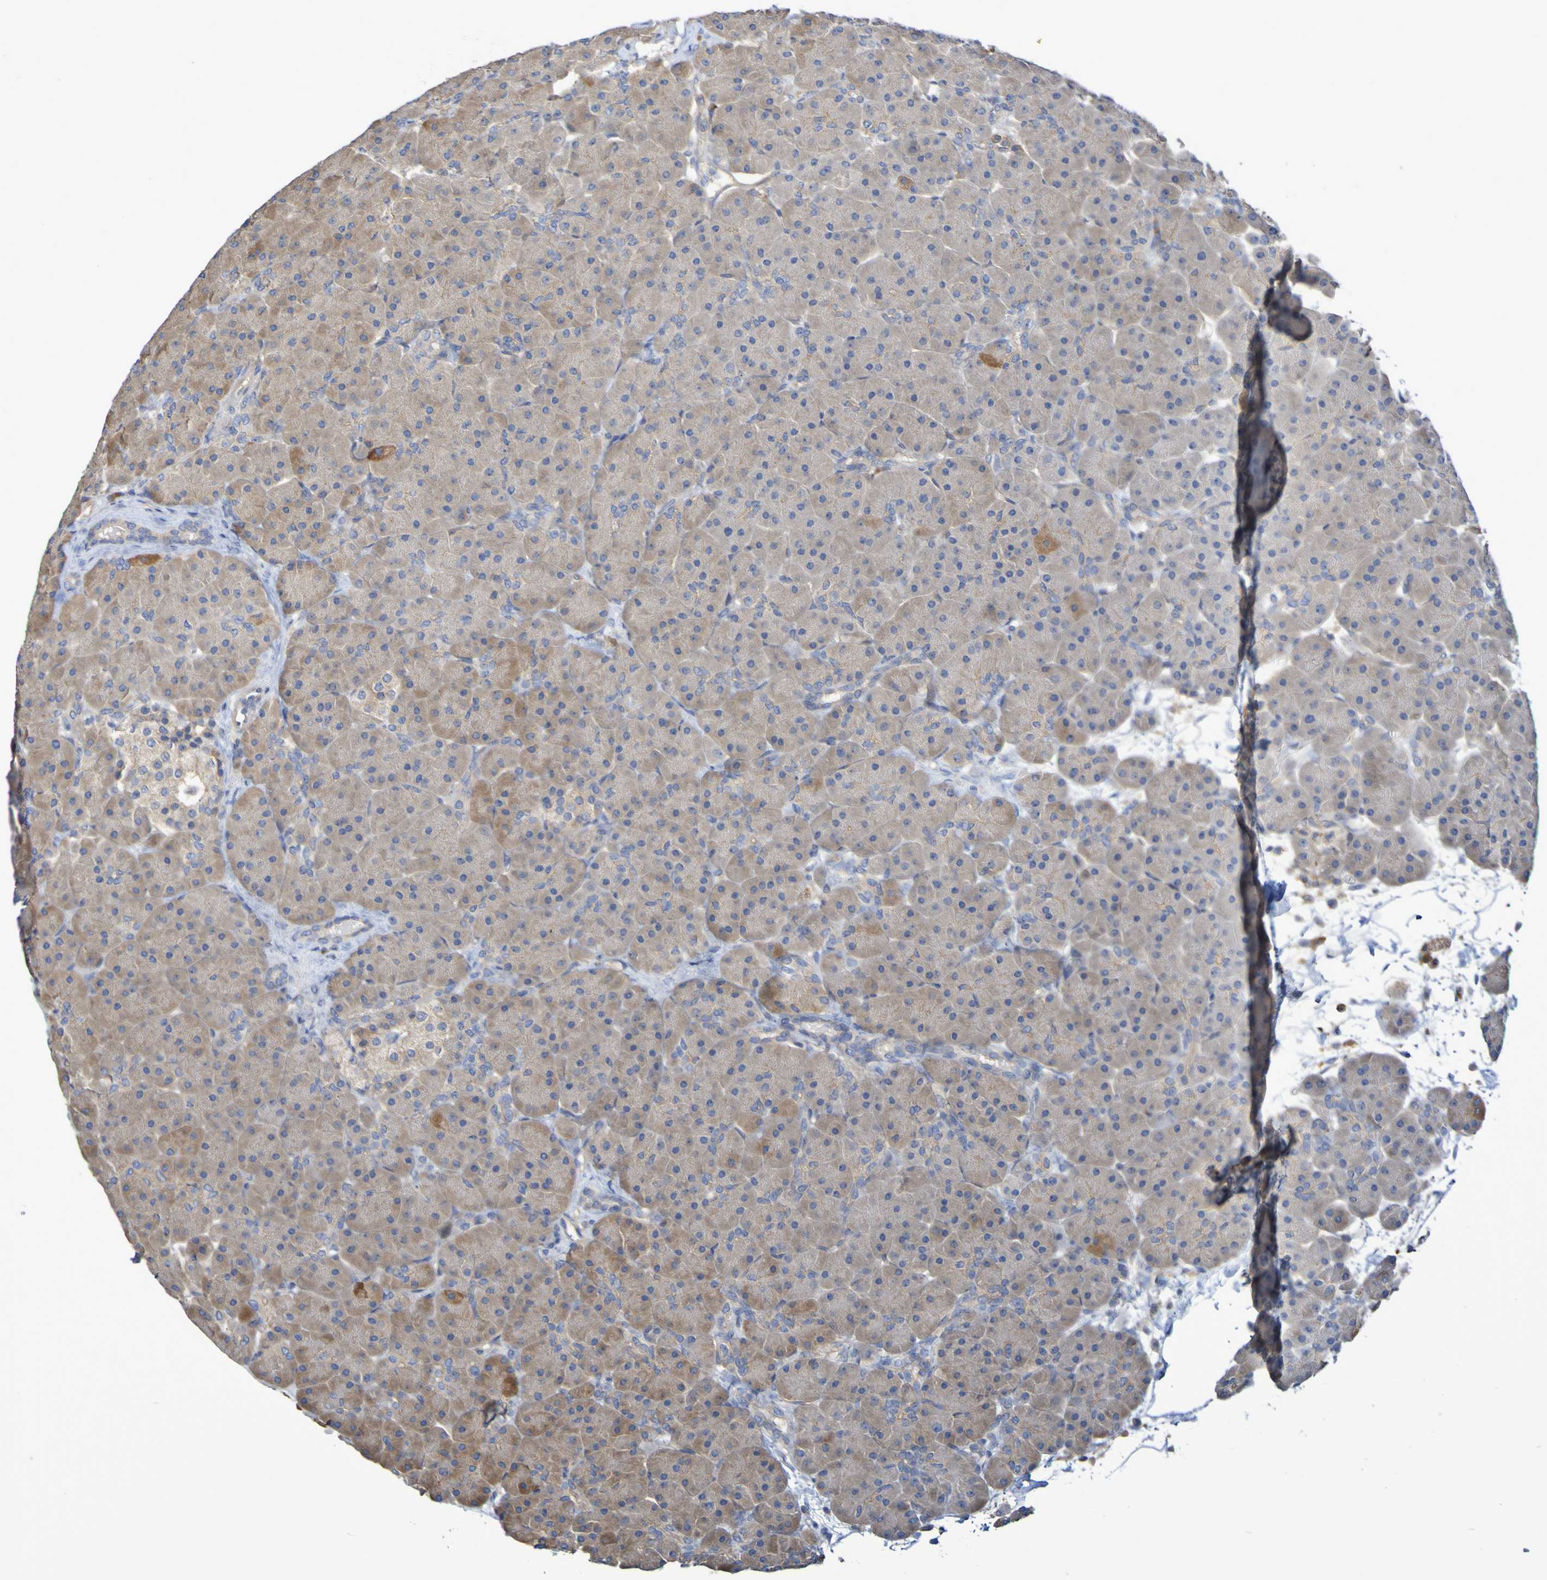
{"staining": {"intensity": "moderate", "quantity": "<25%", "location": "cytoplasmic/membranous"}, "tissue": "pancreas", "cell_type": "Exocrine glandular cells", "image_type": "normal", "snomed": [{"axis": "morphology", "description": "Normal tissue, NOS"}, {"axis": "topography", "description": "Pancreas"}], "caption": "Immunohistochemistry (IHC) photomicrograph of unremarkable pancreas stained for a protein (brown), which reveals low levels of moderate cytoplasmic/membranous staining in about <25% of exocrine glandular cells.", "gene": "SYNJ1", "patient": {"sex": "male", "age": 66}}